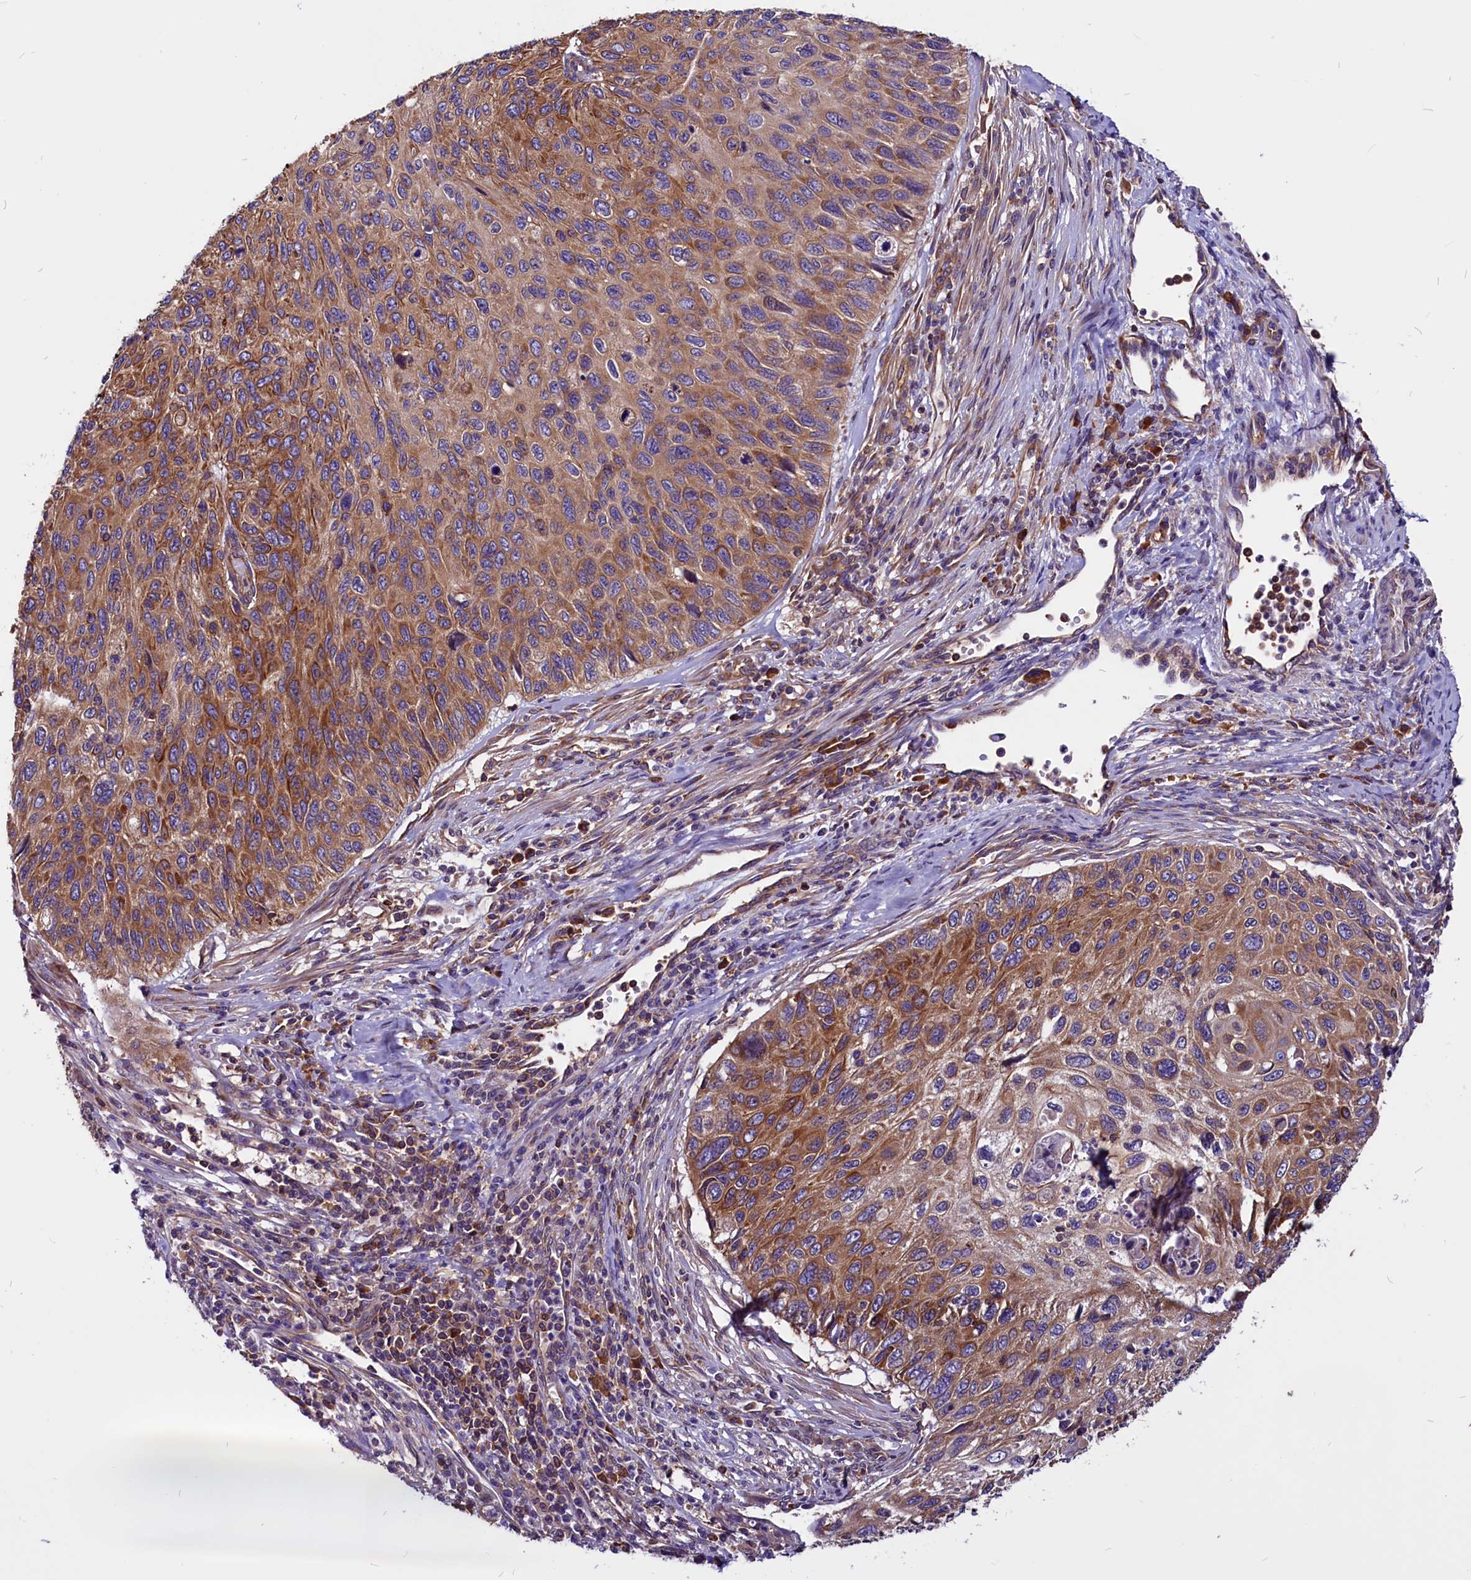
{"staining": {"intensity": "moderate", "quantity": ">75%", "location": "cytoplasmic/membranous"}, "tissue": "cervical cancer", "cell_type": "Tumor cells", "image_type": "cancer", "snomed": [{"axis": "morphology", "description": "Squamous cell carcinoma, NOS"}, {"axis": "topography", "description": "Cervix"}], "caption": "Immunohistochemical staining of squamous cell carcinoma (cervical) shows moderate cytoplasmic/membranous protein positivity in approximately >75% of tumor cells.", "gene": "EIF3G", "patient": {"sex": "female", "age": 70}}